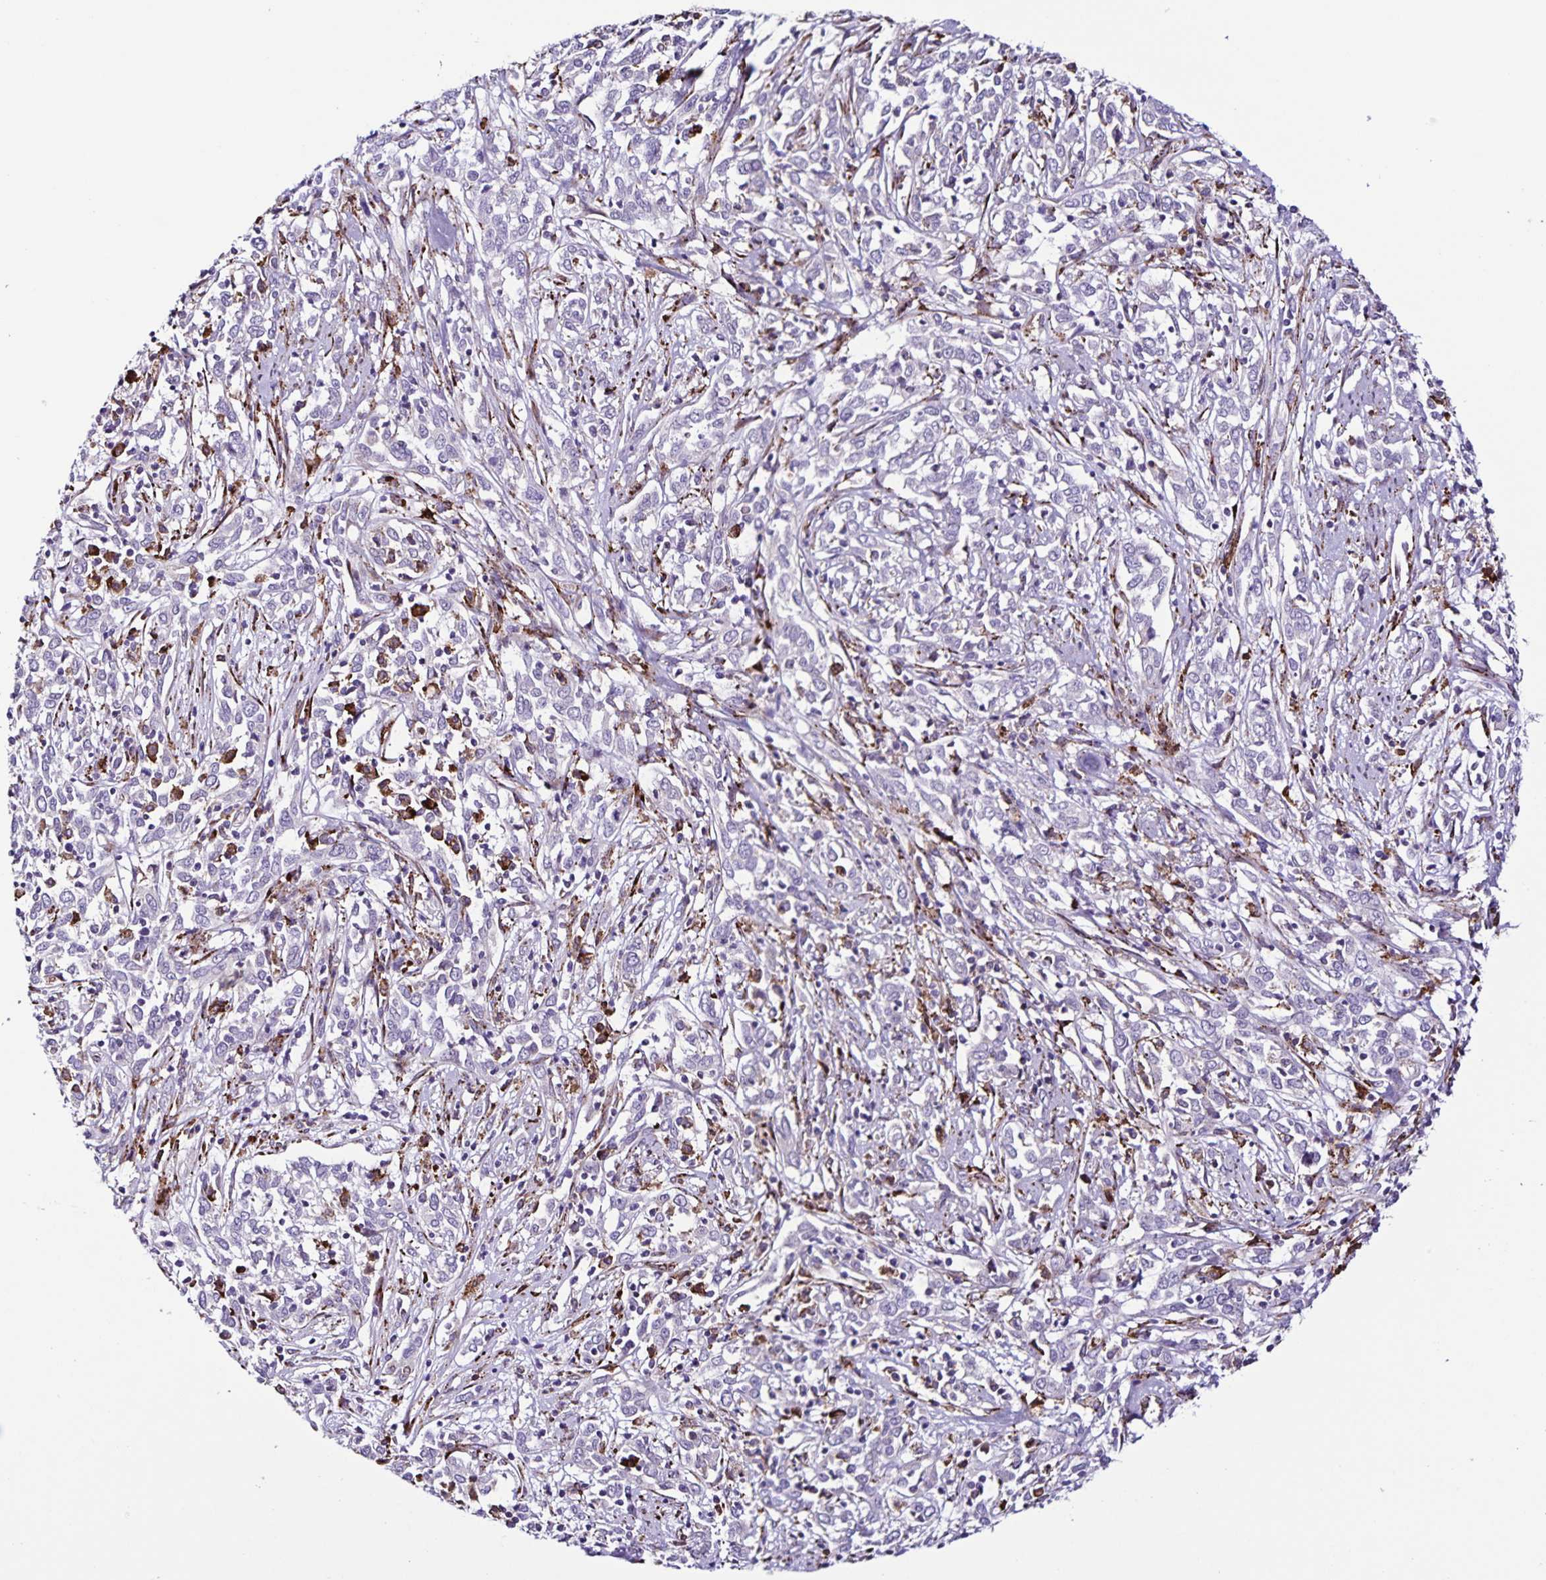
{"staining": {"intensity": "negative", "quantity": "none", "location": "none"}, "tissue": "cervical cancer", "cell_type": "Tumor cells", "image_type": "cancer", "snomed": [{"axis": "morphology", "description": "Adenocarcinoma, NOS"}, {"axis": "topography", "description": "Cervix"}], "caption": "Tumor cells show no significant staining in adenocarcinoma (cervical).", "gene": "OSBPL5", "patient": {"sex": "female", "age": 40}}